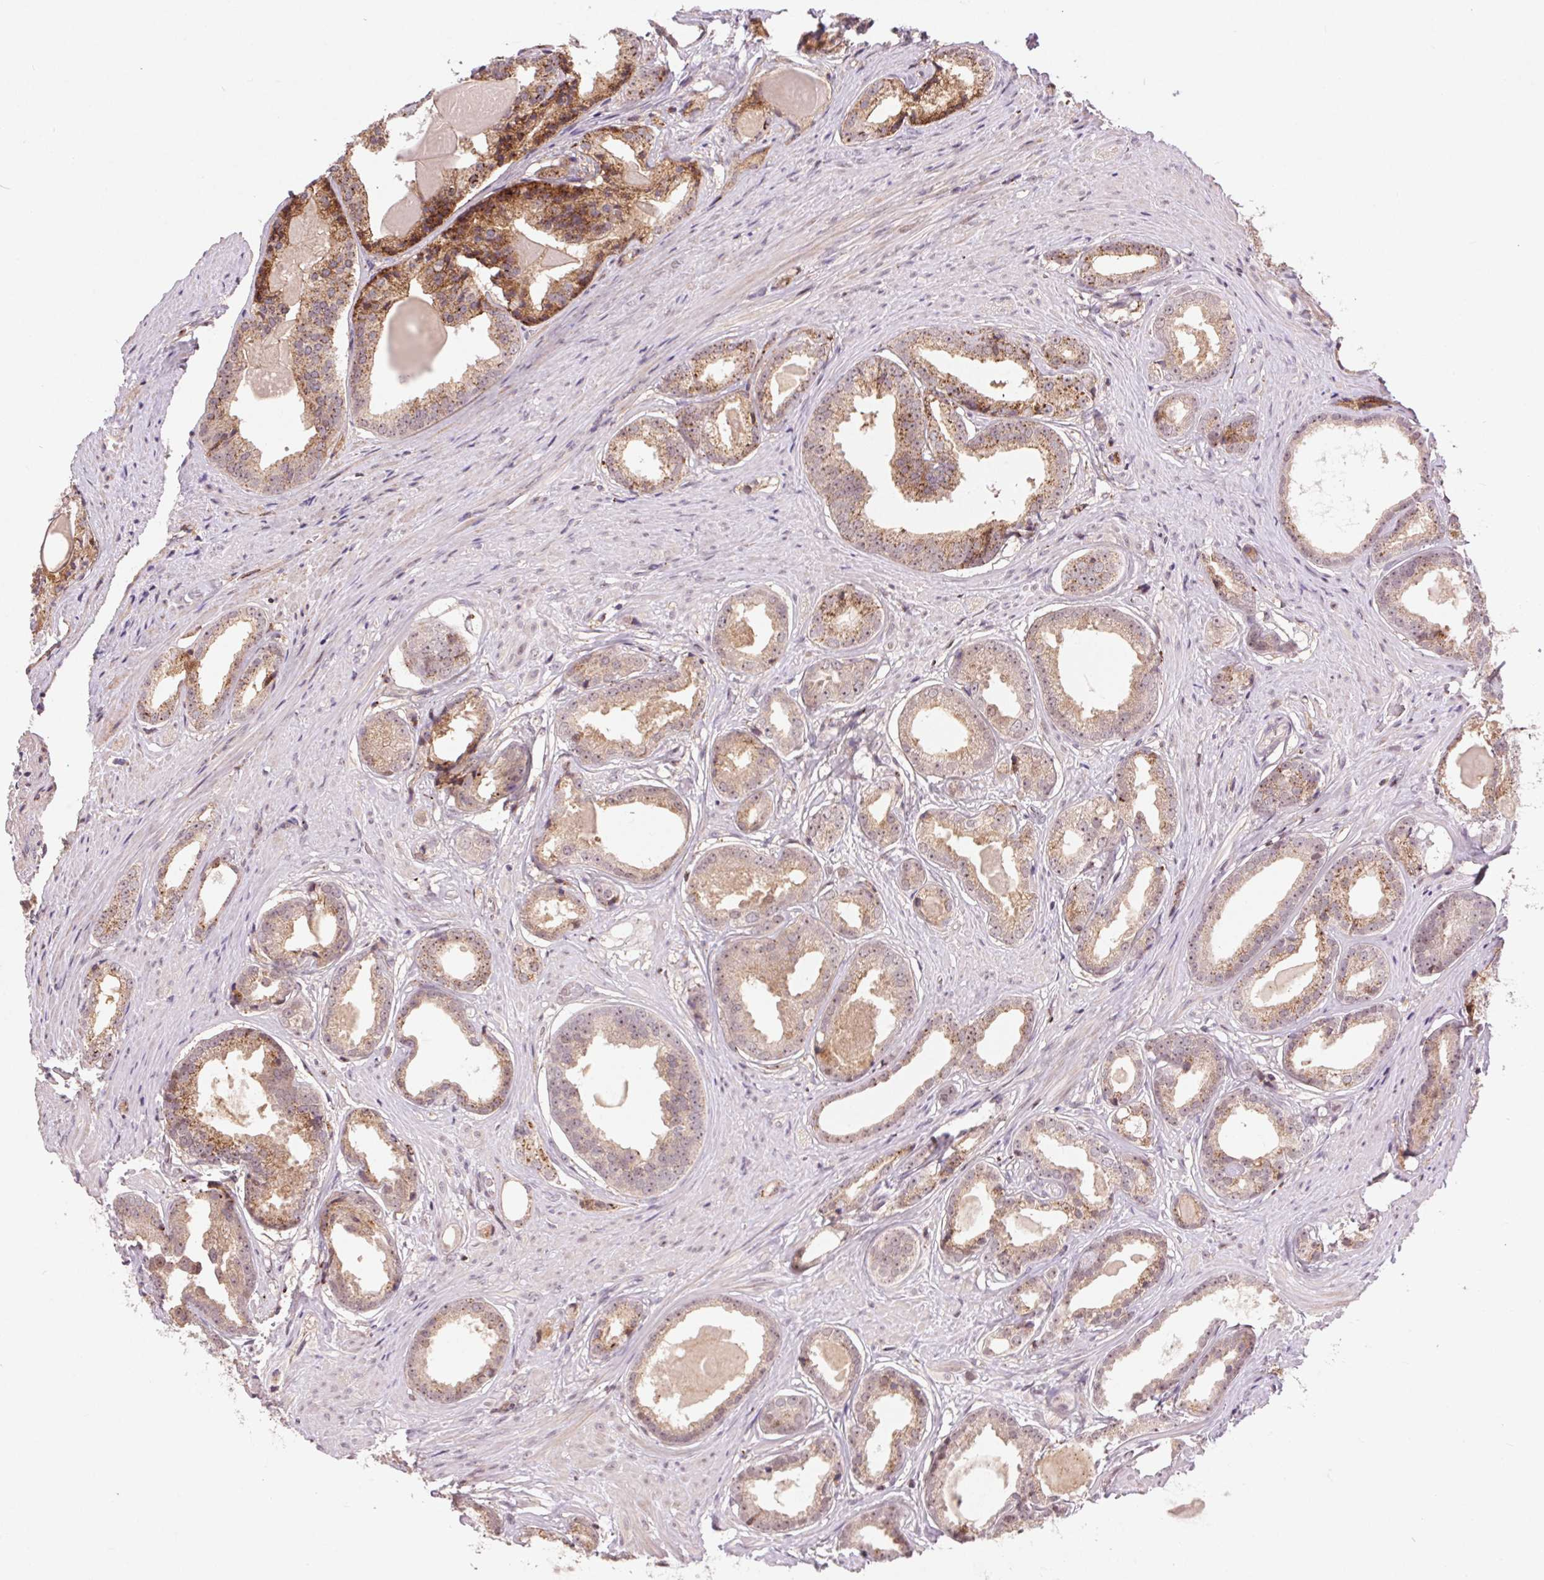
{"staining": {"intensity": "weak", "quantity": ">75%", "location": "cytoplasmic/membranous"}, "tissue": "prostate cancer", "cell_type": "Tumor cells", "image_type": "cancer", "snomed": [{"axis": "morphology", "description": "Adenocarcinoma, Low grade"}, {"axis": "topography", "description": "Prostate"}], "caption": "This micrograph exhibits immunohistochemistry (IHC) staining of prostate cancer, with low weak cytoplasmic/membranous positivity in about >75% of tumor cells.", "gene": "CHMP4B", "patient": {"sex": "male", "age": 65}}